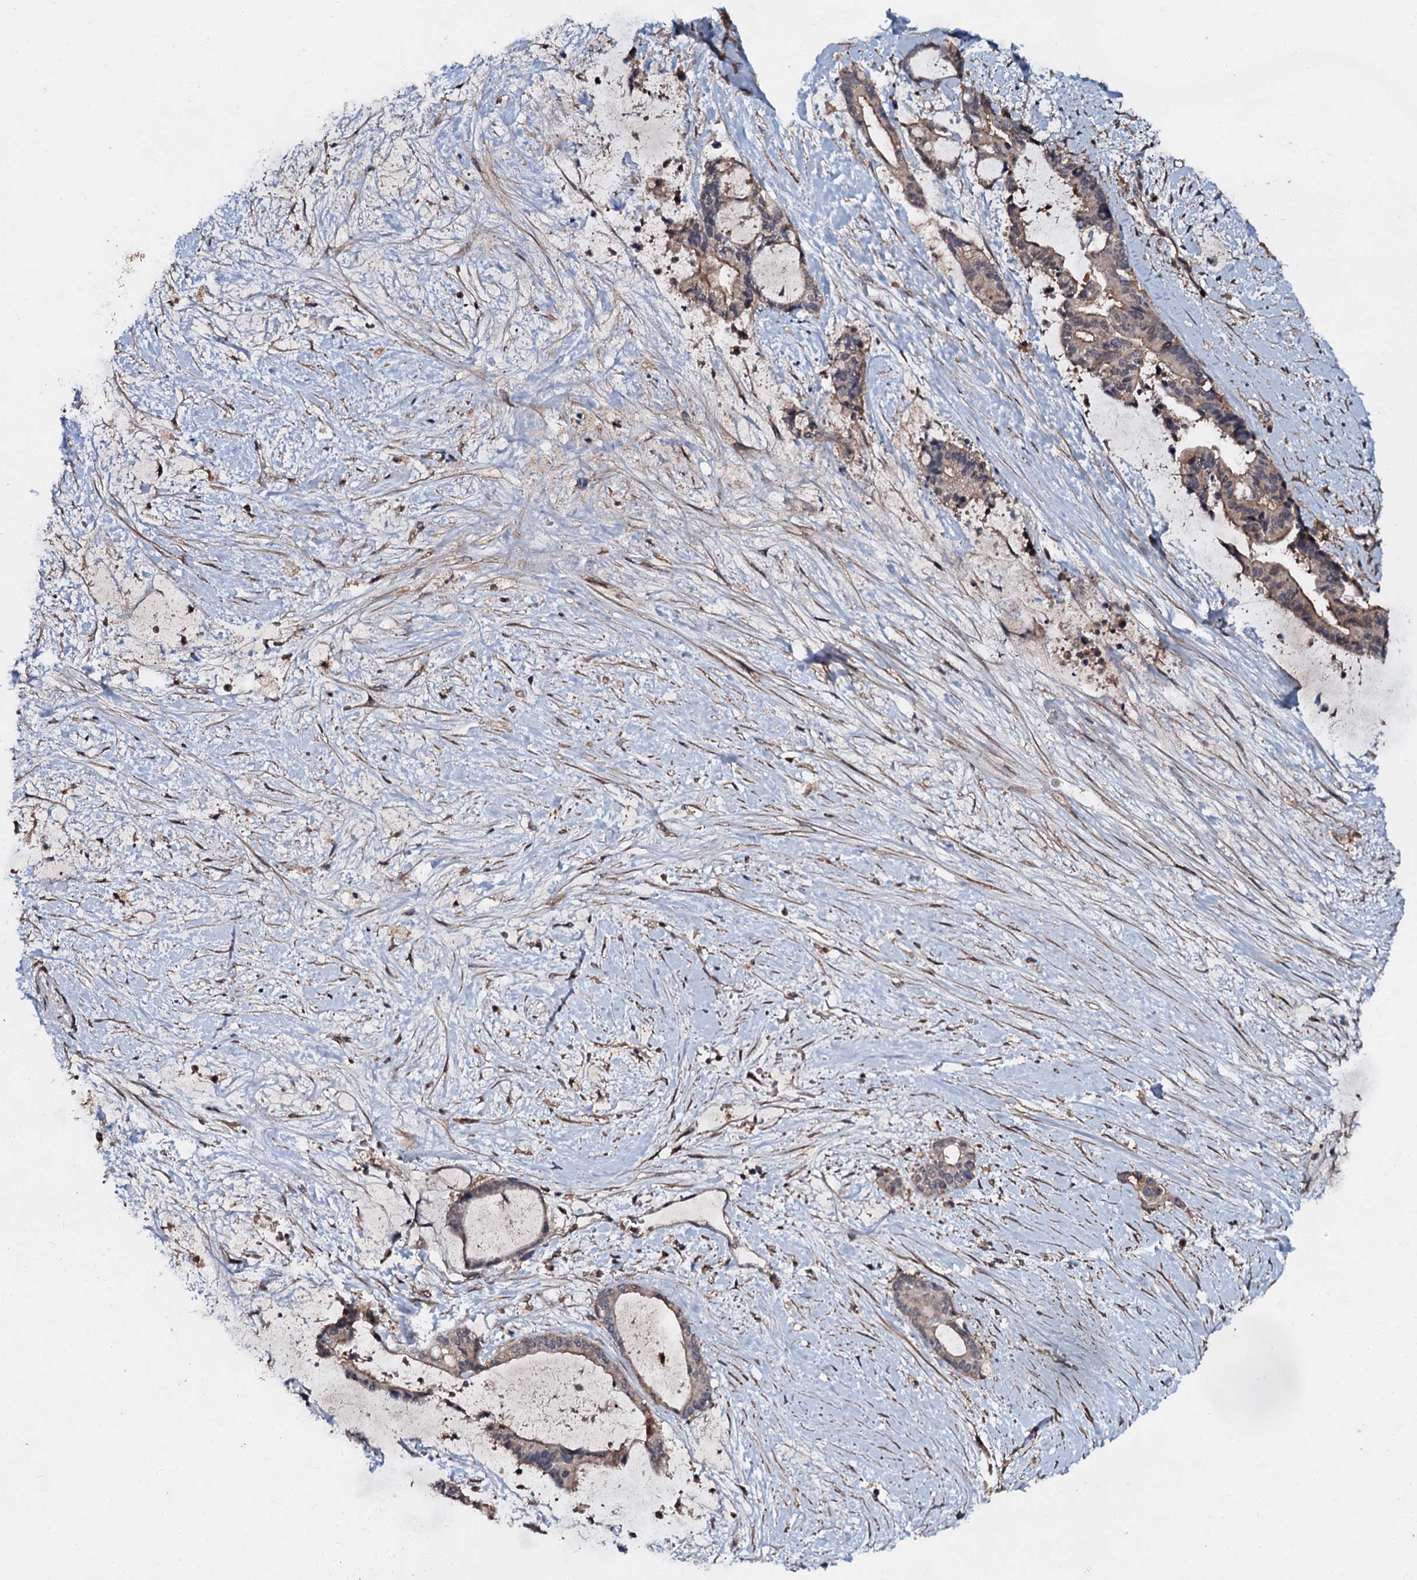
{"staining": {"intensity": "weak", "quantity": "25%-75%", "location": "cytoplasmic/membranous"}, "tissue": "liver cancer", "cell_type": "Tumor cells", "image_type": "cancer", "snomed": [{"axis": "morphology", "description": "Normal tissue, NOS"}, {"axis": "morphology", "description": "Cholangiocarcinoma"}, {"axis": "topography", "description": "Liver"}, {"axis": "topography", "description": "Peripheral nerve tissue"}], "caption": "IHC histopathology image of neoplastic tissue: human liver cancer (cholangiocarcinoma) stained using IHC reveals low levels of weak protein expression localized specifically in the cytoplasmic/membranous of tumor cells, appearing as a cytoplasmic/membranous brown color.", "gene": "N4BP1", "patient": {"sex": "female", "age": 73}}